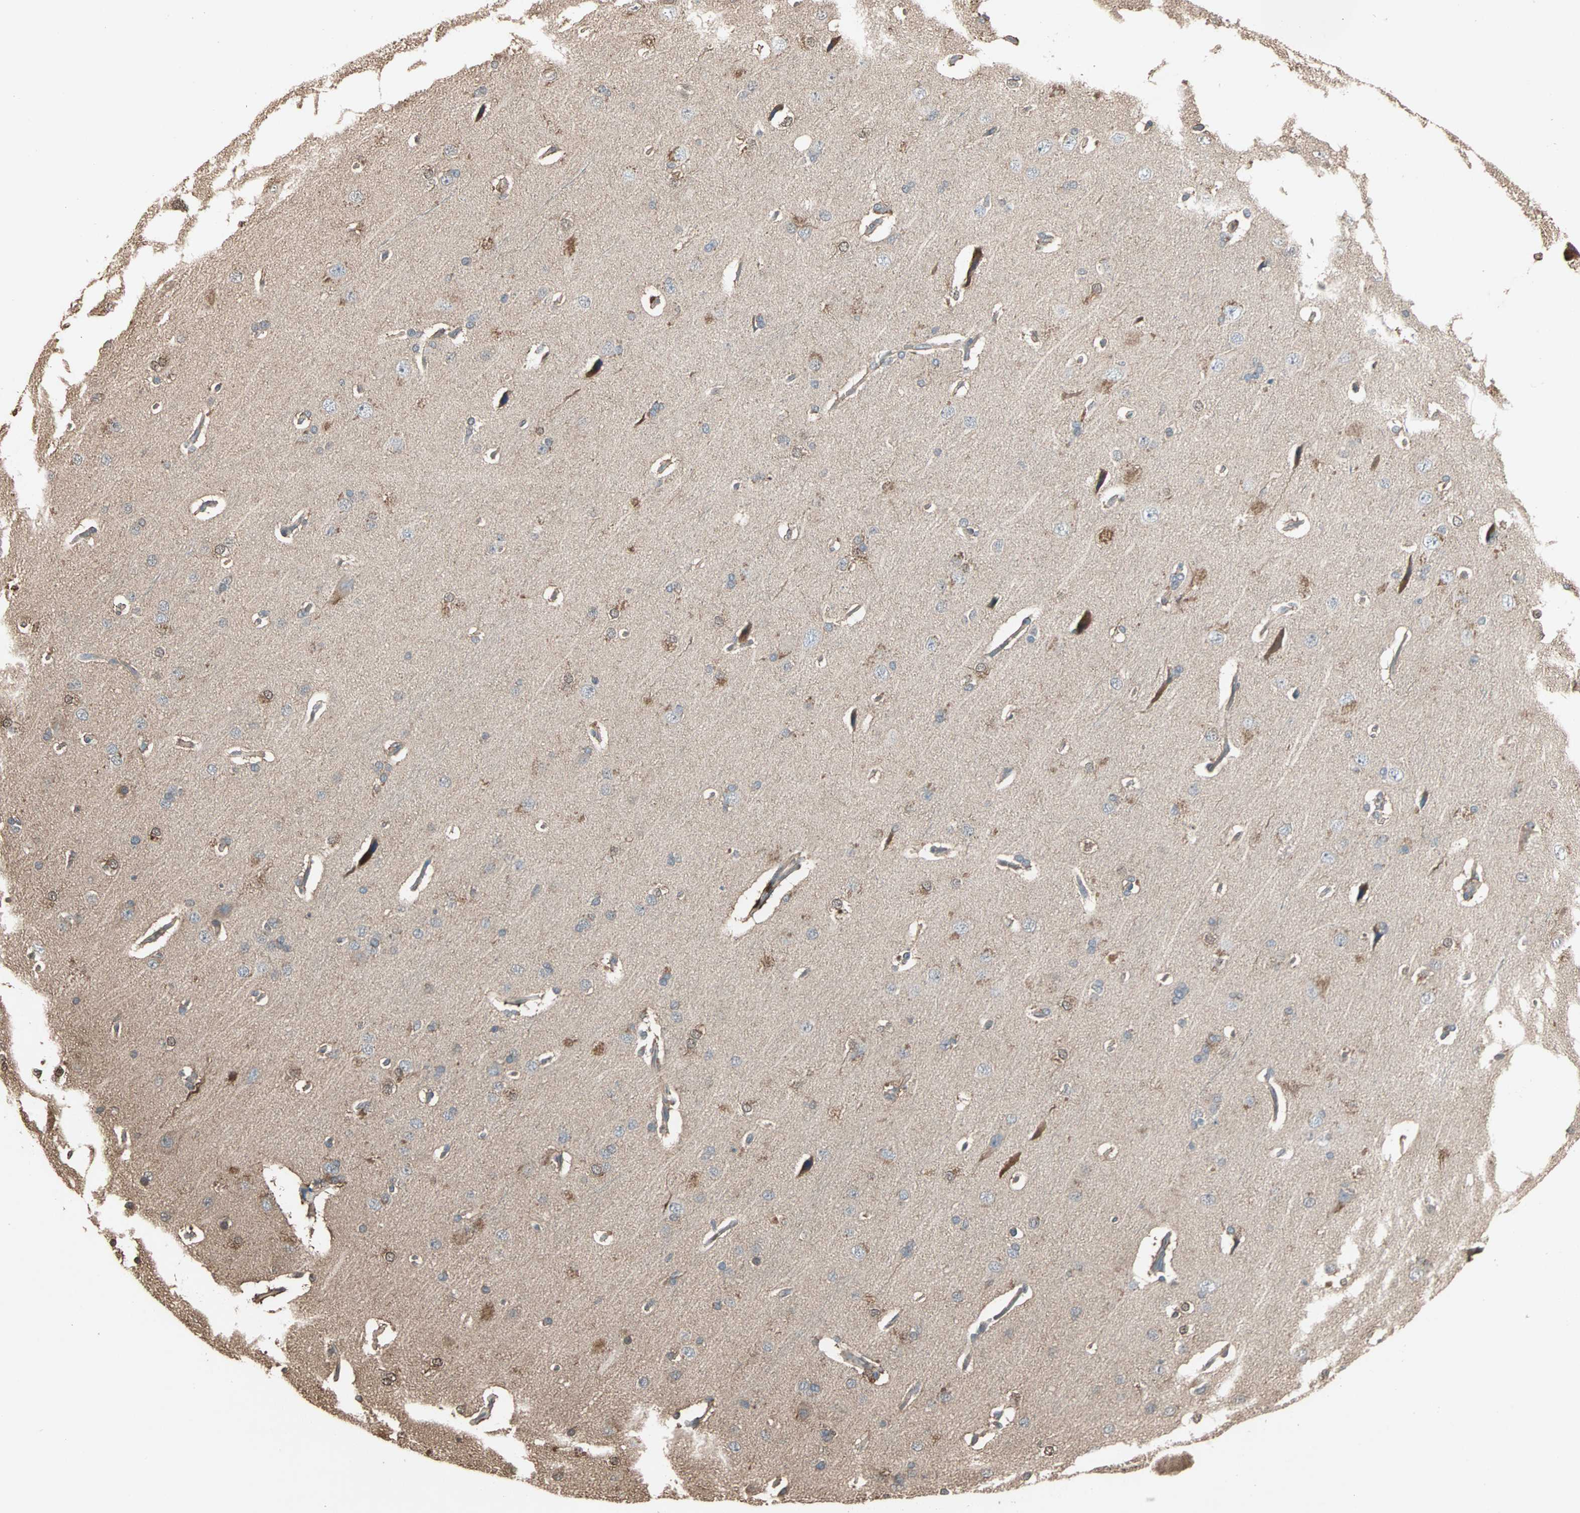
{"staining": {"intensity": "moderate", "quantity": "25%-75%", "location": "cytoplasmic/membranous,nuclear"}, "tissue": "cerebral cortex", "cell_type": "Endothelial cells", "image_type": "normal", "snomed": [{"axis": "morphology", "description": "Normal tissue, NOS"}, {"axis": "topography", "description": "Cerebral cortex"}], "caption": "Approximately 25%-75% of endothelial cells in benign human cerebral cortex exhibit moderate cytoplasmic/membranous,nuclear protein staining as visualized by brown immunohistochemical staining.", "gene": "DRG2", "patient": {"sex": "male", "age": 62}}